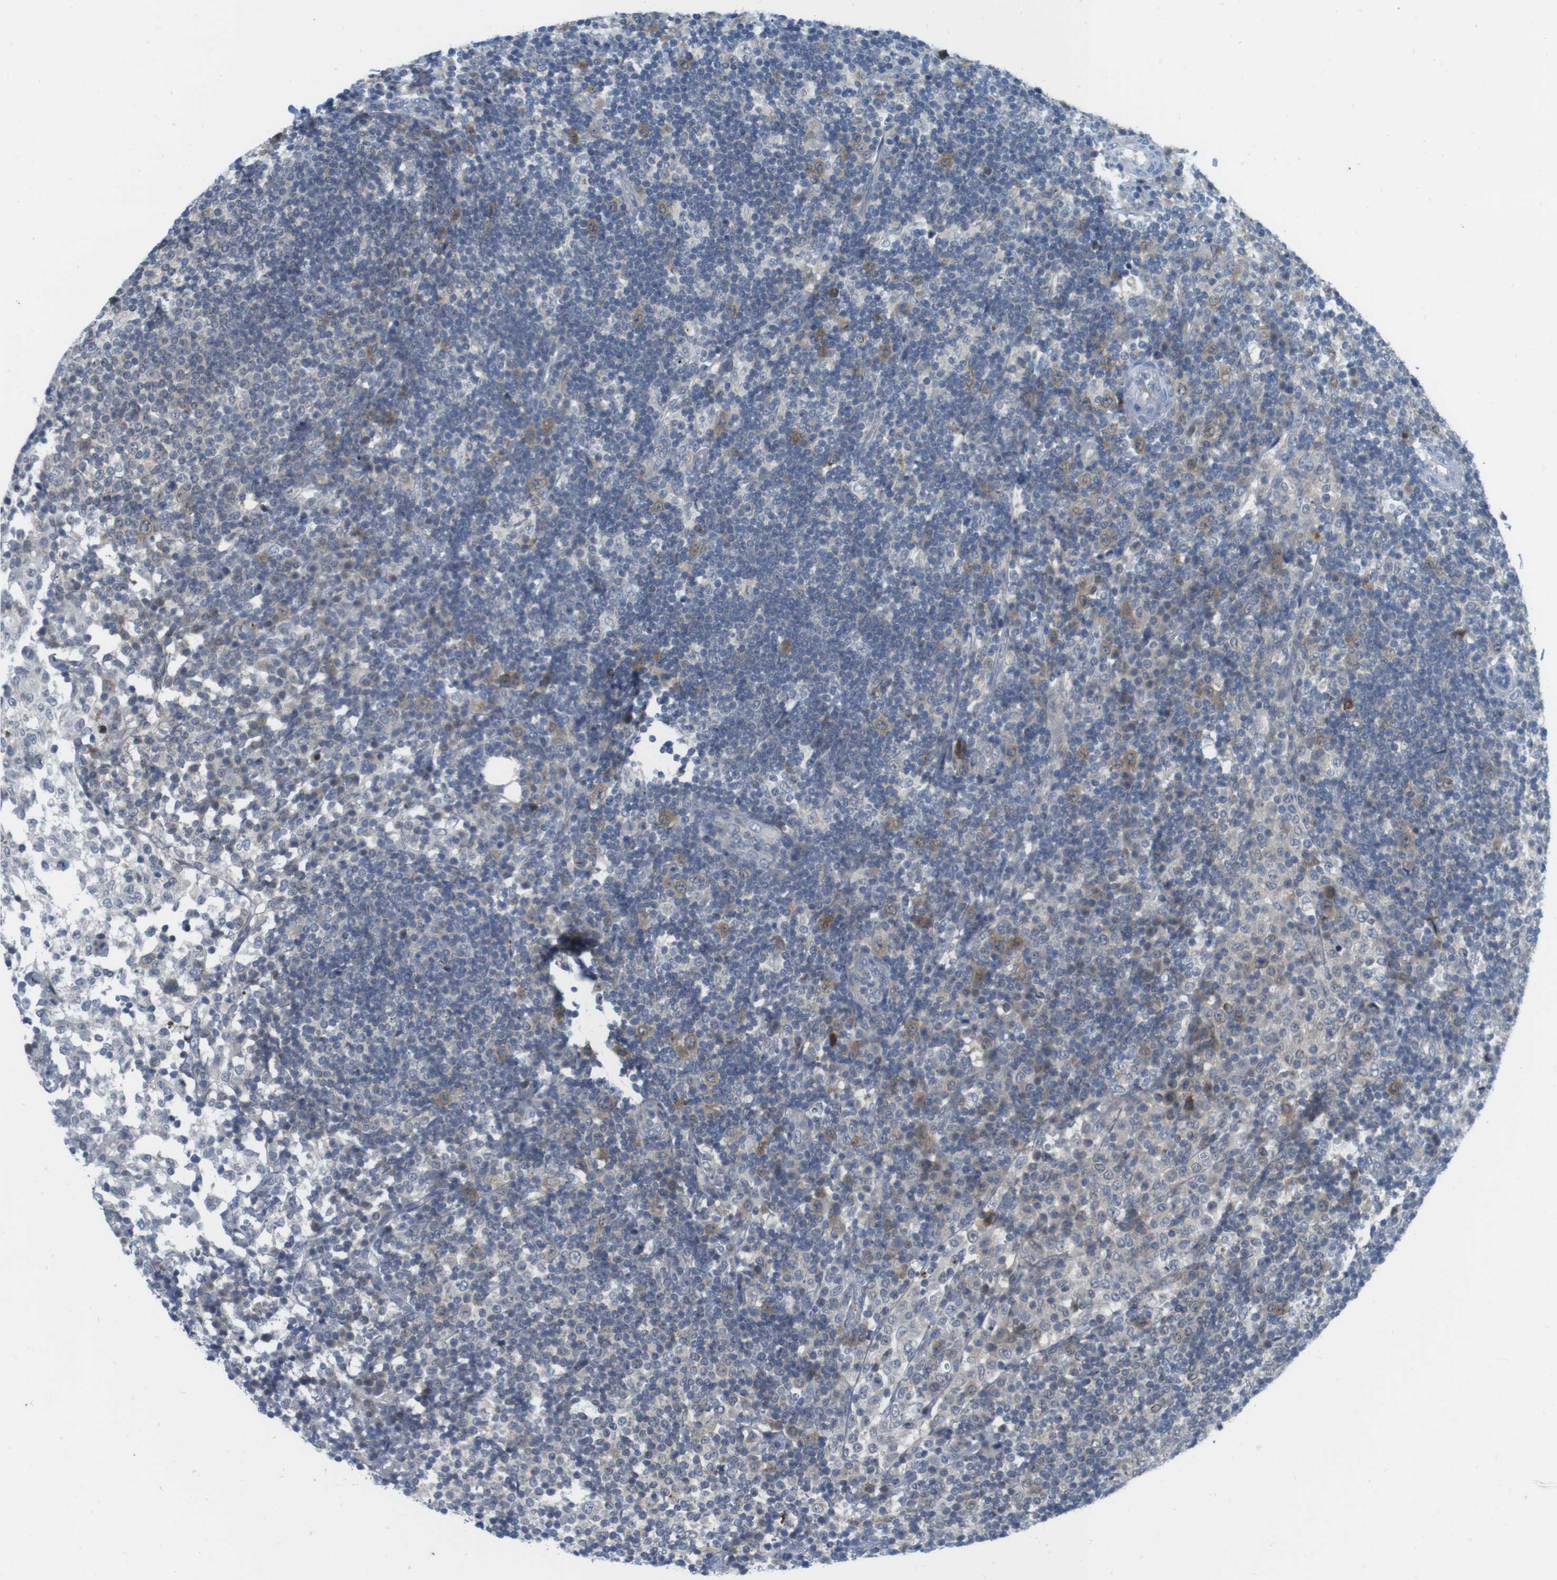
{"staining": {"intensity": "negative", "quantity": "none", "location": "none"}, "tissue": "lymph node", "cell_type": "Germinal center cells", "image_type": "normal", "snomed": [{"axis": "morphology", "description": "Normal tissue, NOS"}, {"axis": "topography", "description": "Lymph node"}], "caption": "DAB (3,3'-diaminobenzidine) immunohistochemical staining of benign lymph node exhibits no significant expression in germinal center cells.", "gene": "CASP2", "patient": {"sex": "female", "age": 53}}